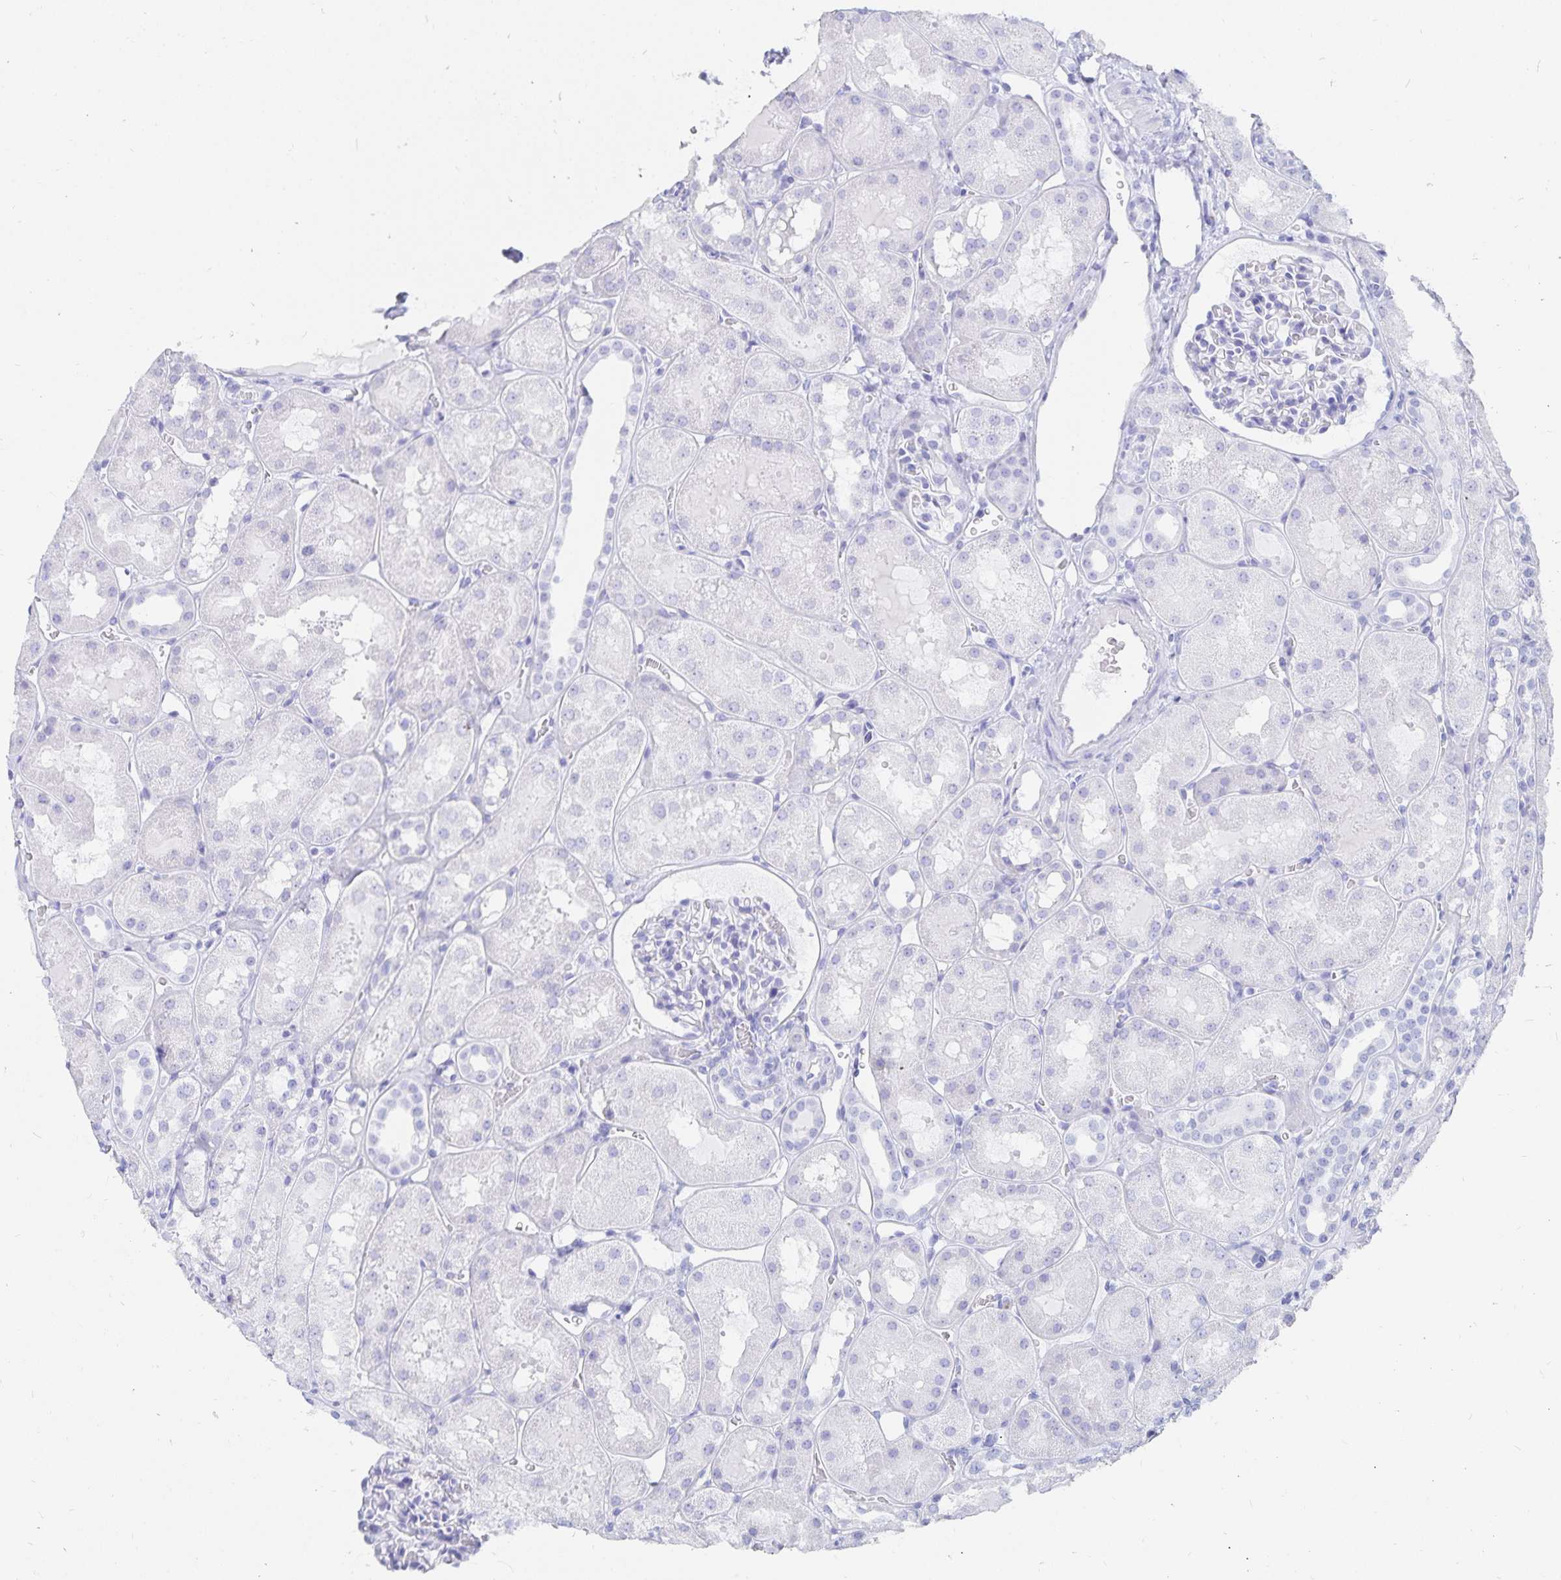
{"staining": {"intensity": "negative", "quantity": "none", "location": "none"}, "tissue": "kidney", "cell_type": "Cells in glomeruli", "image_type": "normal", "snomed": [{"axis": "morphology", "description": "Normal tissue, NOS"}, {"axis": "topography", "description": "Kidney"}, {"axis": "topography", "description": "Urinary bladder"}], "caption": "IHC image of benign human kidney stained for a protein (brown), which displays no staining in cells in glomeruli. The staining was performed using DAB to visualize the protein expression in brown, while the nuclei were stained in blue with hematoxylin (Magnification: 20x).", "gene": "INSL5", "patient": {"sex": "male", "age": 16}}